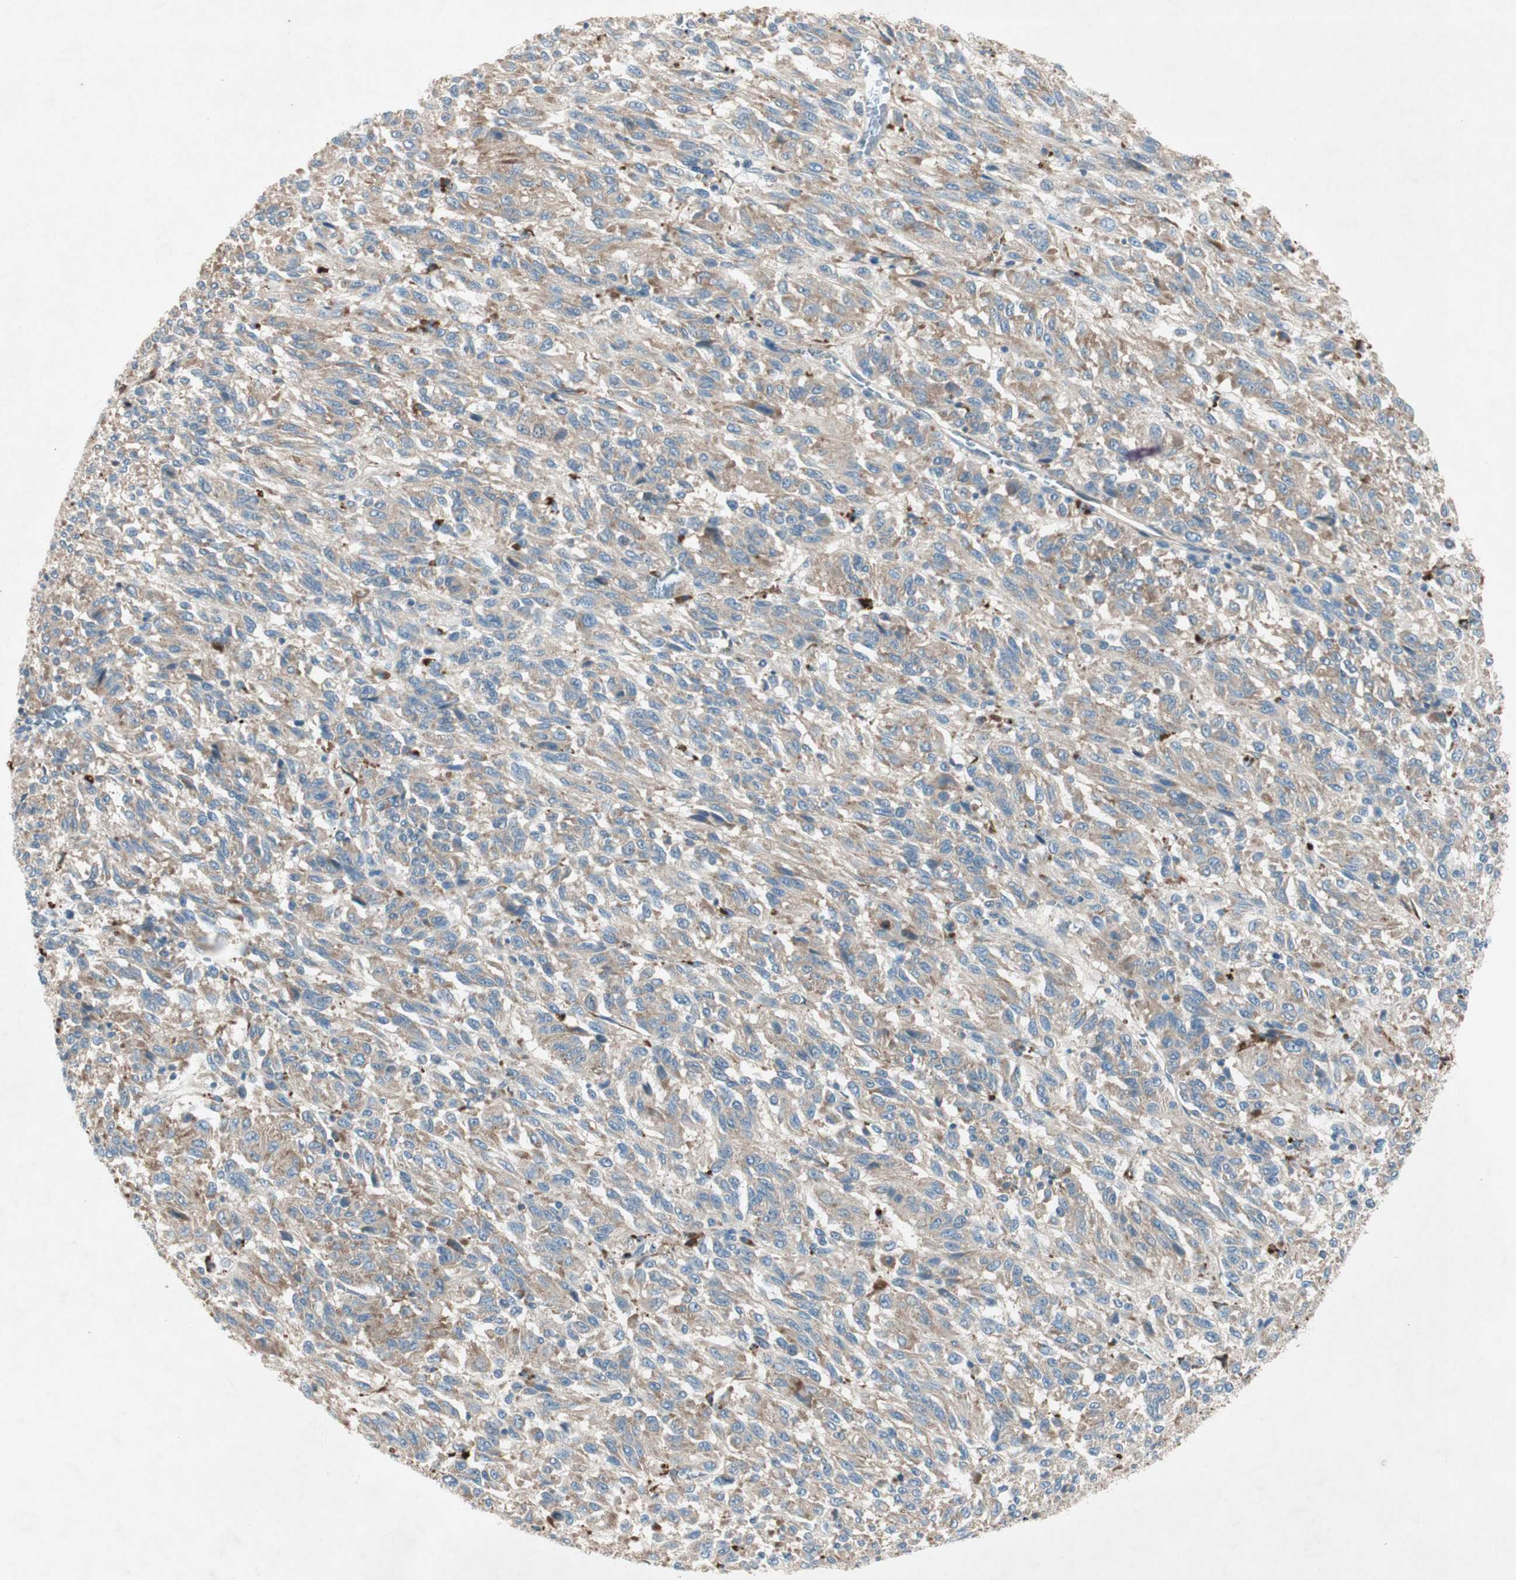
{"staining": {"intensity": "moderate", "quantity": ">75%", "location": "cytoplasmic/membranous"}, "tissue": "melanoma", "cell_type": "Tumor cells", "image_type": "cancer", "snomed": [{"axis": "morphology", "description": "Malignant melanoma, Metastatic site"}, {"axis": "topography", "description": "Lung"}], "caption": "Malignant melanoma (metastatic site) was stained to show a protein in brown. There is medium levels of moderate cytoplasmic/membranous expression in about >75% of tumor cells.", "gene": "RPL23", "patient": {"sex": "male", "age": 64}}